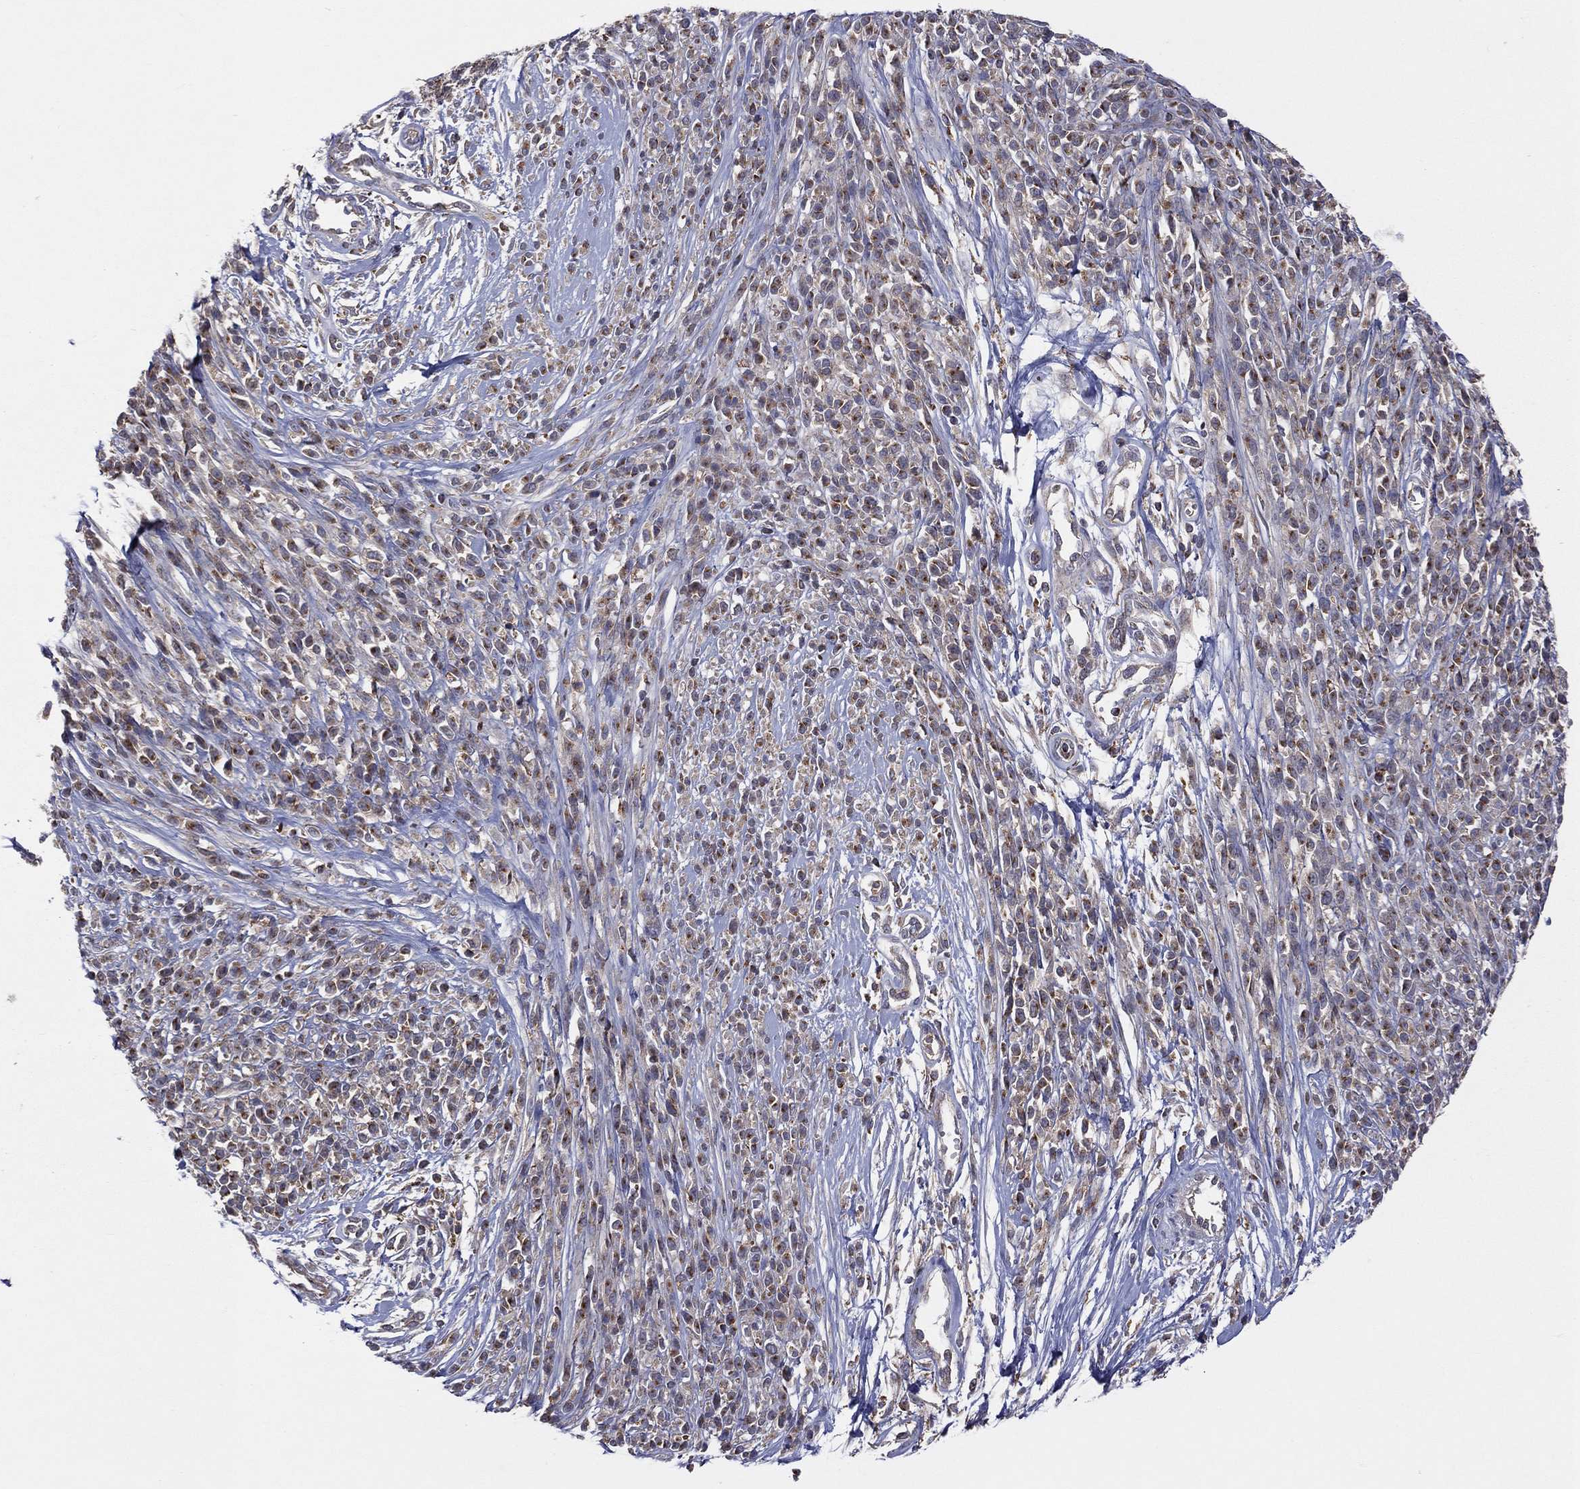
{"staining": {"intensity": "weak", "quantity": "25%-75%", "location": "cytoplasmic/membranous"}, "tissue": "melanoma", "cell_type": "Tumor cells", "image_type": "cancer", "snomed": [{"axis": "morphology", "description": "Malignant melanoma, NOS"}, {"axis": "topography", "description": "Skin"}, {"axis": "topography", "description": "Skin of trunk"}], "caption": "IHC (DAB) staining of human malignant melanoma exhibits weak cytoplasmic/membranous protein expression in about 25%-75% of tumor cells. The protein of interest is stained brown, and the nuclei are stained in blue (DAB IHC with brightfield microscopy, high magnification).", "gene": "STARD3", "patient": {"sex": "male", "age": 74}}